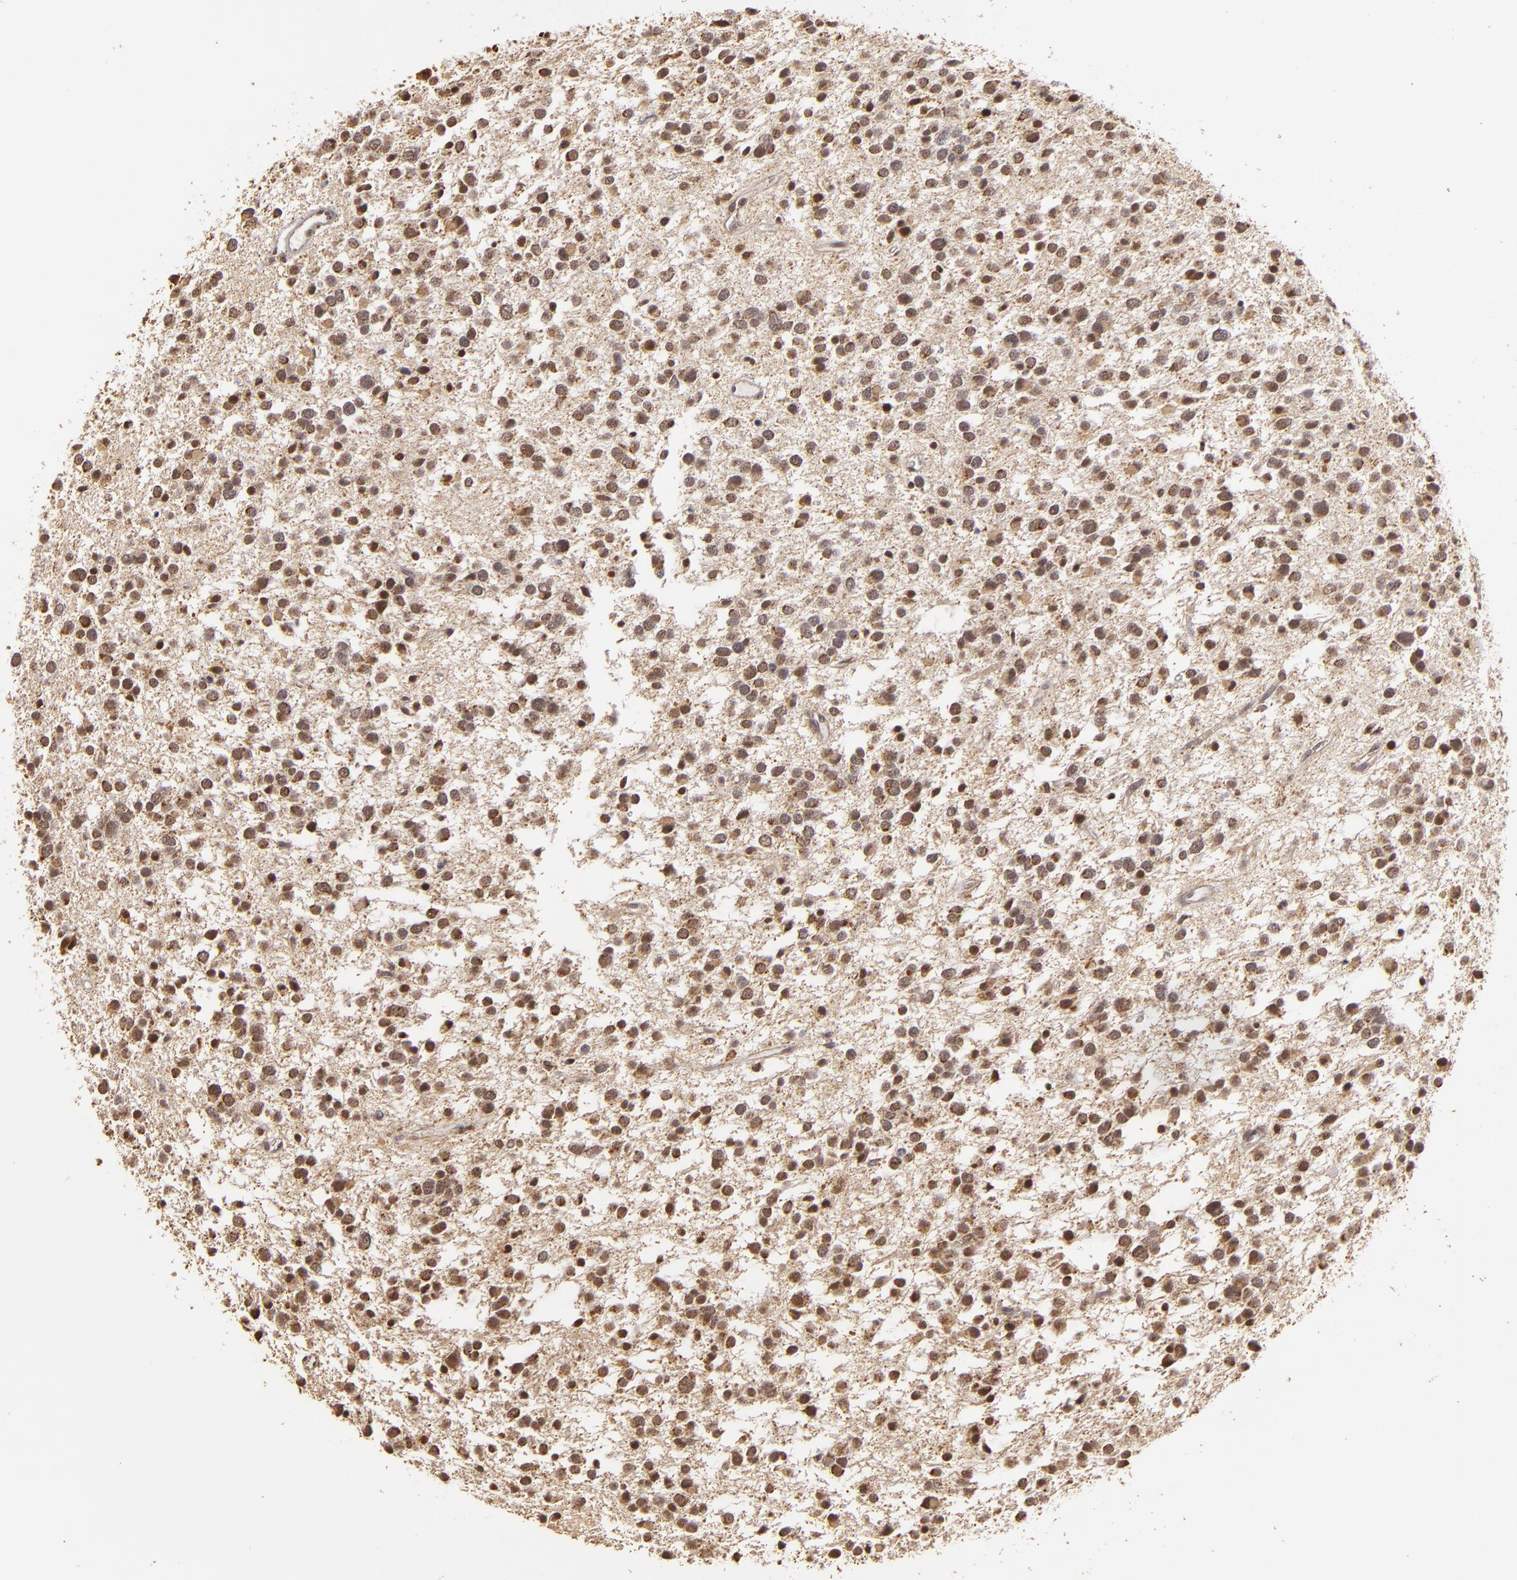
{"staining": {"intensity": "moderate", "quantity": "25%-75%", "location": "nuclear"}, "tissue": "glioma", "cell_type": "Tumor cells", "image_type": "cancer", "snomed": [{"axis": "morphology", "description": "Glioma, malignant, Low grade"}, {"axis": "topography", "description": "Brain"}], "caption": "Glioma stained with immunohistochemistry displays moderate nuclear positivity in about 25%-75% of tumor cells. (Brightfield microscopy of DAB IHC at high magnification).", "gene": "MXD1", "patient": {"sex": "female", "age": 36}}